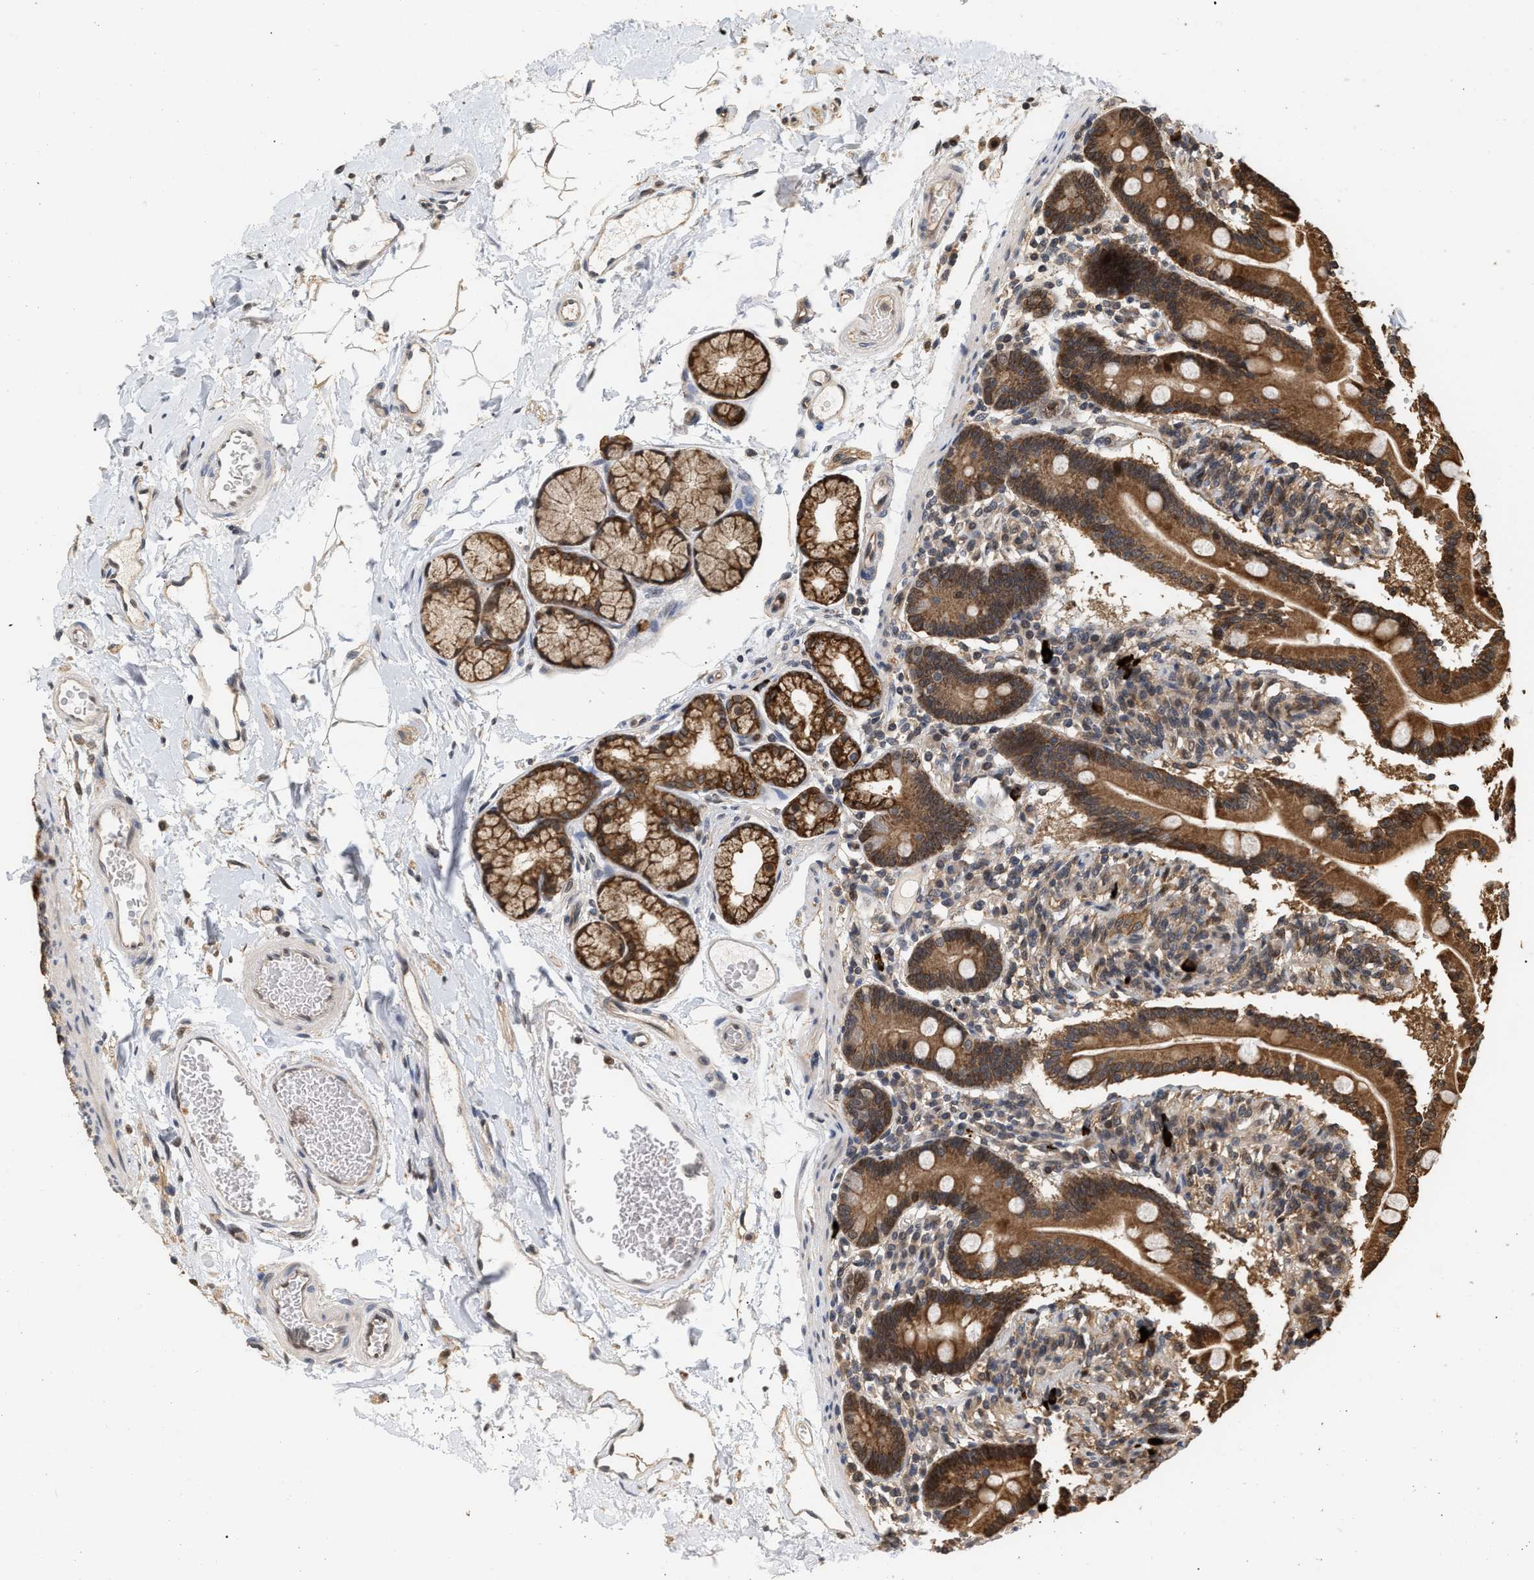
{"staining": {"intensity": "strong", "quantity": ">75%", "location": "cytoplasmic/membranous"}, "tissue": "duodenum", "cell_type": "Glandular cells", "image_type": "normal", "snomed": [{"axis": "morphology", "description": "Normal tissue, NOS"}, {"axis": "topography", "description": "Duodenum"}], "caption": "Immunohistochemical staining of normal duodenum reveals >75% levels of strong cytoplasmic/membranous protein expression in about >75% of glandular cells. (DAB IHC, brown staining for protein, blue staining for nuclei).", "gene": "ABHD5", "patient": {"sex": "male", "age": 54}}